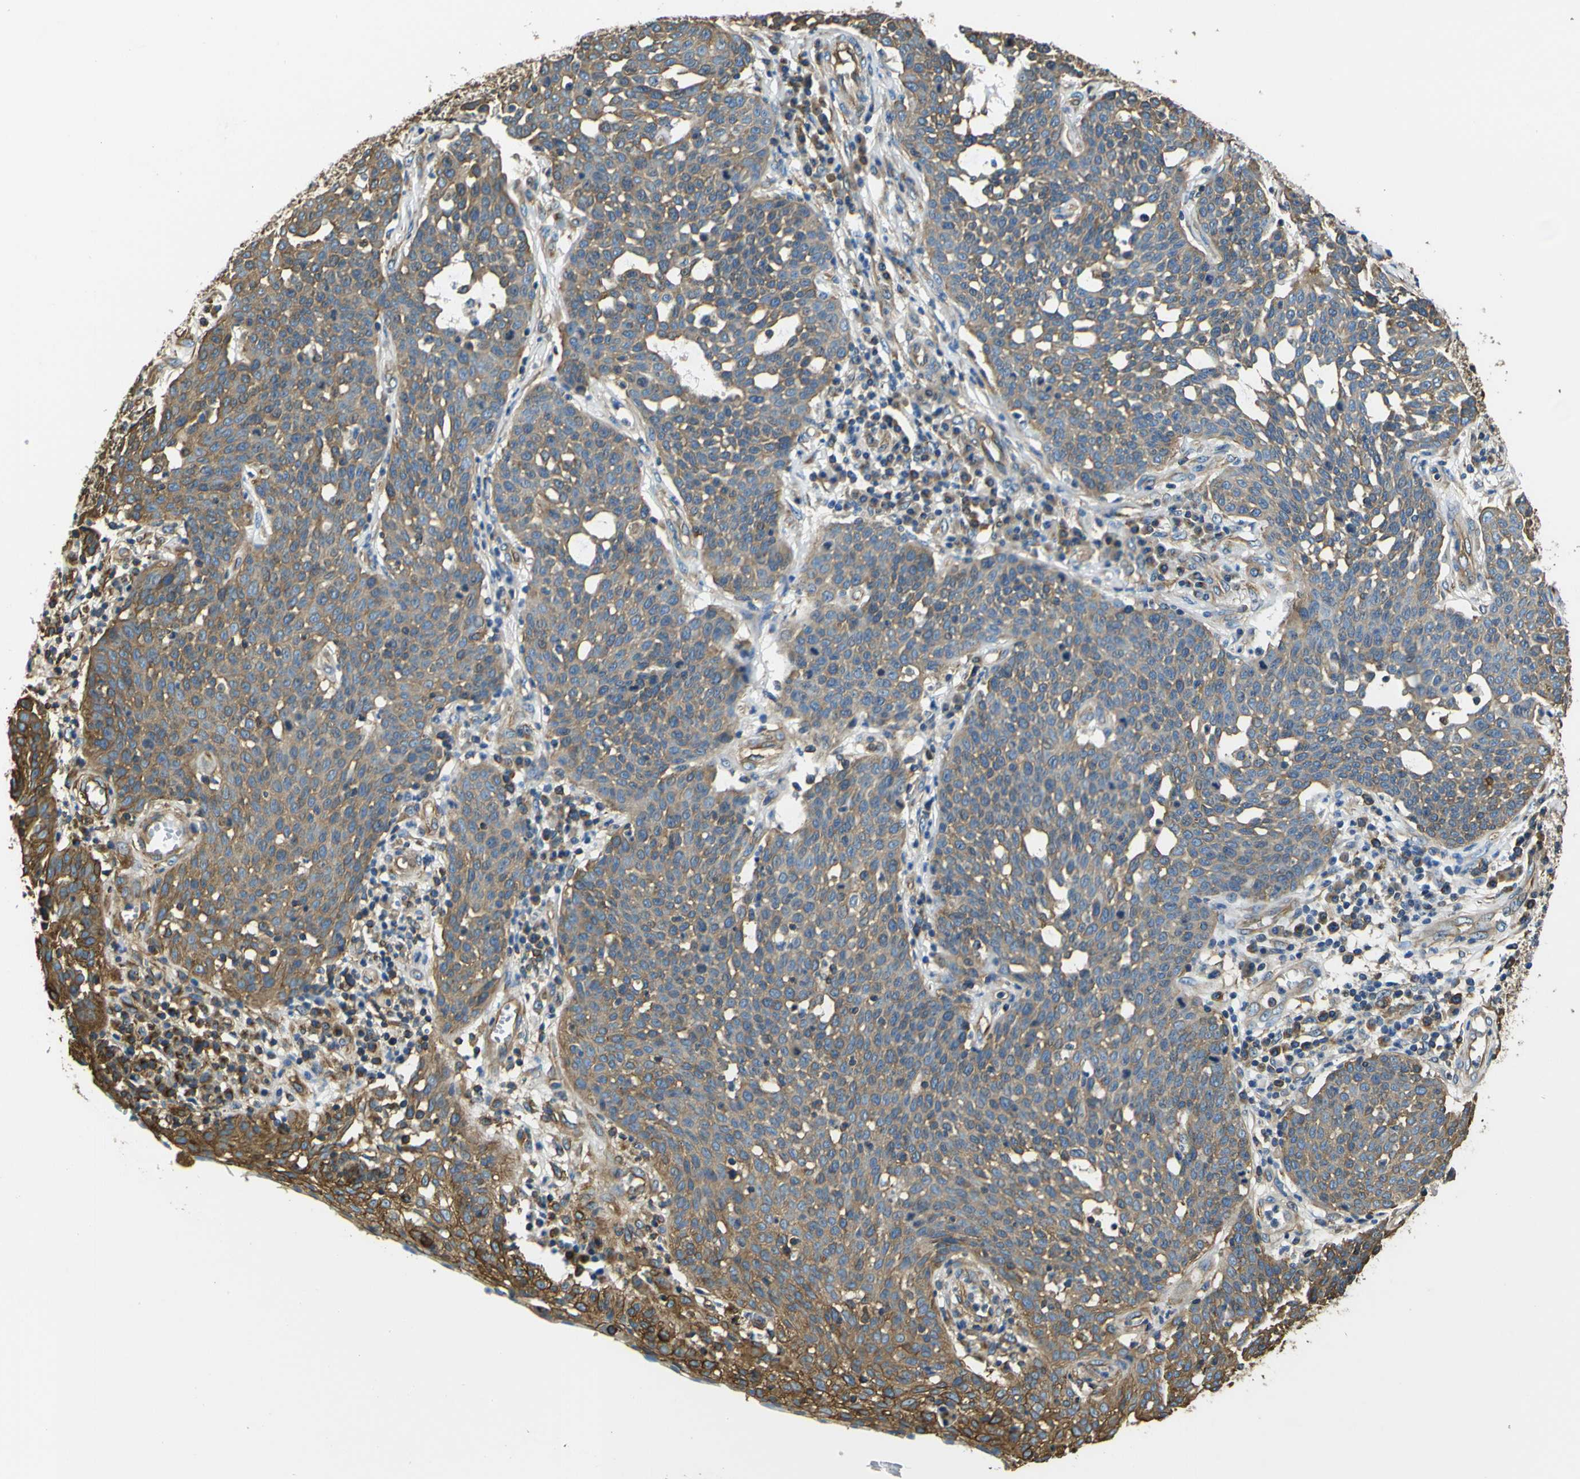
{"staining": {"intensity": "weak", "quantity": ">75%", "location": "cytoplasmic/membranous"}, "tissue": "cervical cancer", "cell_type": "Tumor cells", "image_type": "cancer", "snomed": [{"axis": "morphology", "description": "Squamous cell carcinoma, NOS"}, {"axis": "topography", "description": "Cervix"}], "caption": "IHC of cervical cancer (squamous cell carcinoma) exhibits low levels of weak cytoplasmic/membranous staining in about >75% of tumor cells. The staining was performed using DAB, with brown indicating positive protein expression. Nuclei are stained blue with hematoxylin.", "gene": "TUBB", "patient": {"sex": "female", "age": 34}}